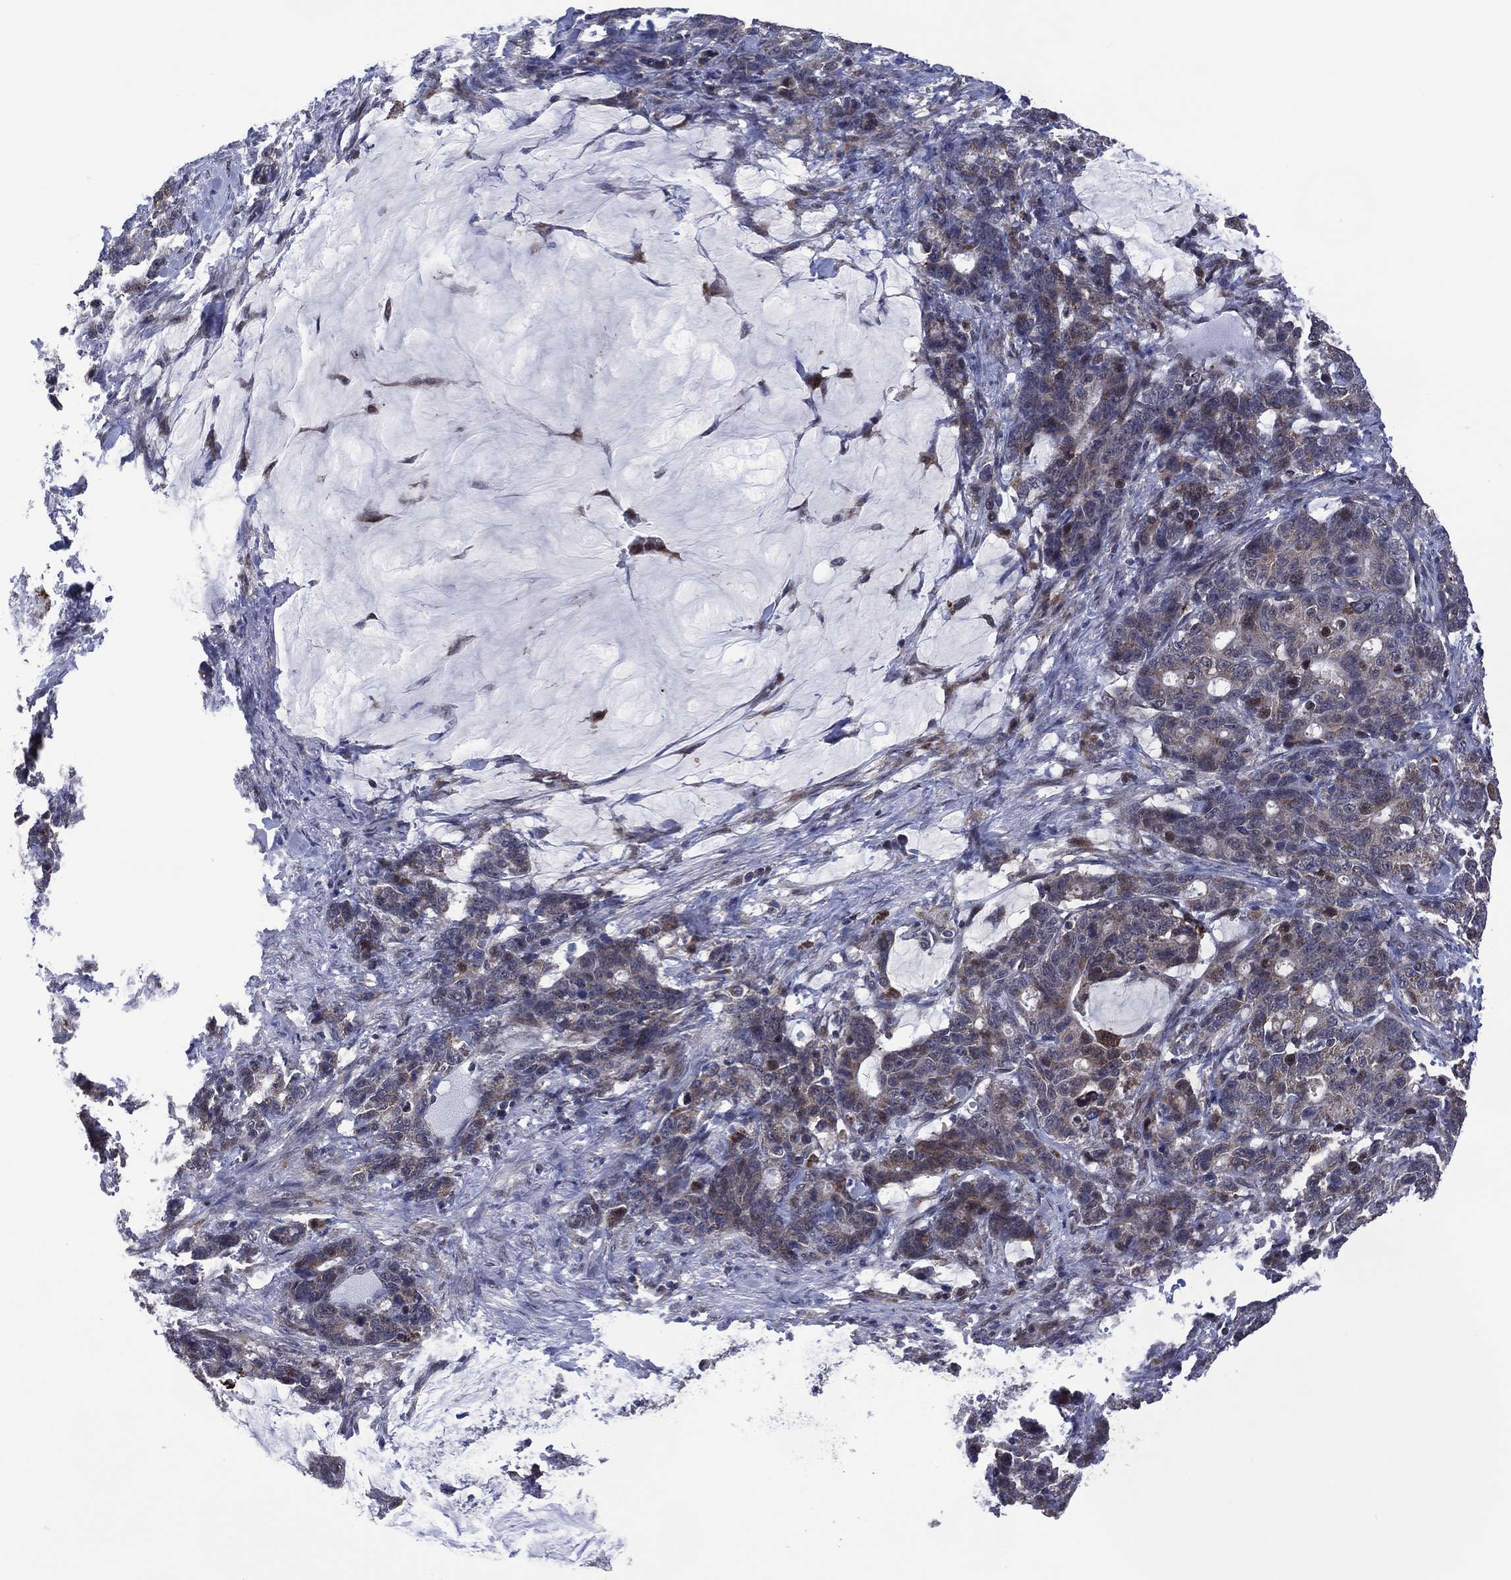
{"staining": {"intensity": "weak", "quantity": "<25%", "location": "cytoplasmic/membranous"}, "tissue": "stomach cancer", "cell_type": "Tumor cells", "image_type": "cancer", "snomed": [{"axis": "morphology", "description": "Normal tissue, NOS"}, {"axis": "morphology", "description": "Adenocarcinoma, NOS"}, {"axis": "topography", "description": "Stomach"}], "caption": "Immunohistochemical staining of human stomach cancer (adenocarcinoma) shows no significant staining in tumor cells.", "gene": "HTD2", "patient": {"sex": "female", "age": 64}}